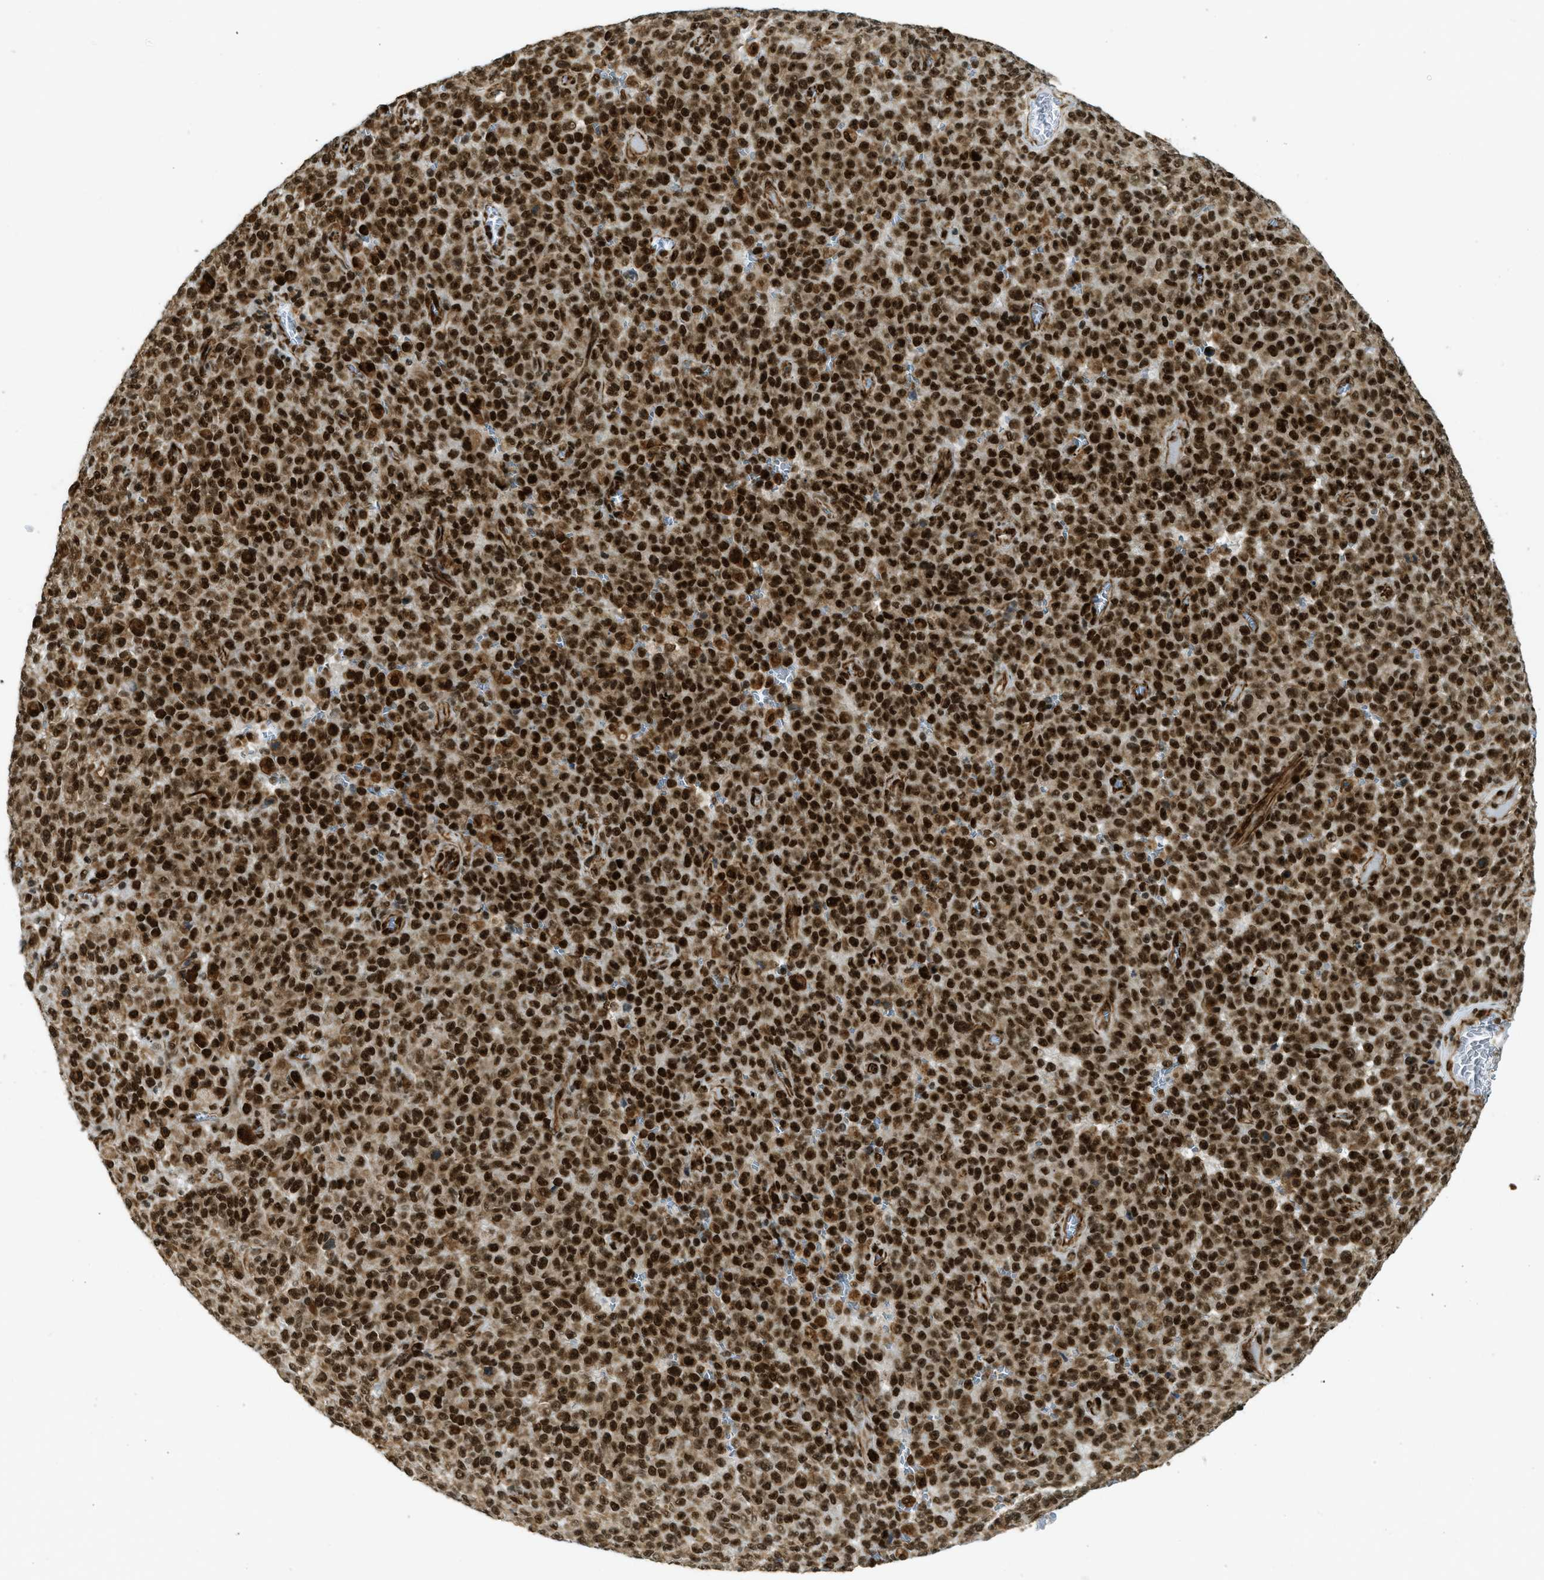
{"staining": {"intensity": "strong", "quantity": ">75%", "location": "cytoplasmic/membranous,nuclear"}, "tissue": "melanoma", "cell_type": "Tumor cells", "image_type": "cancer", "snomed": [{"axis": "morphology", "description": "Malignant melanoma, NOS"}, {"axis": "topography", "description": "Skin"}], "caption": "Human melanoma stained with a brown dye shows strong cytoplasmic/membranous and nuclear positive staining in about >75% of tumor cells.", "gene": "ZFR", "patient": {"sex": "female", "age": 82}}